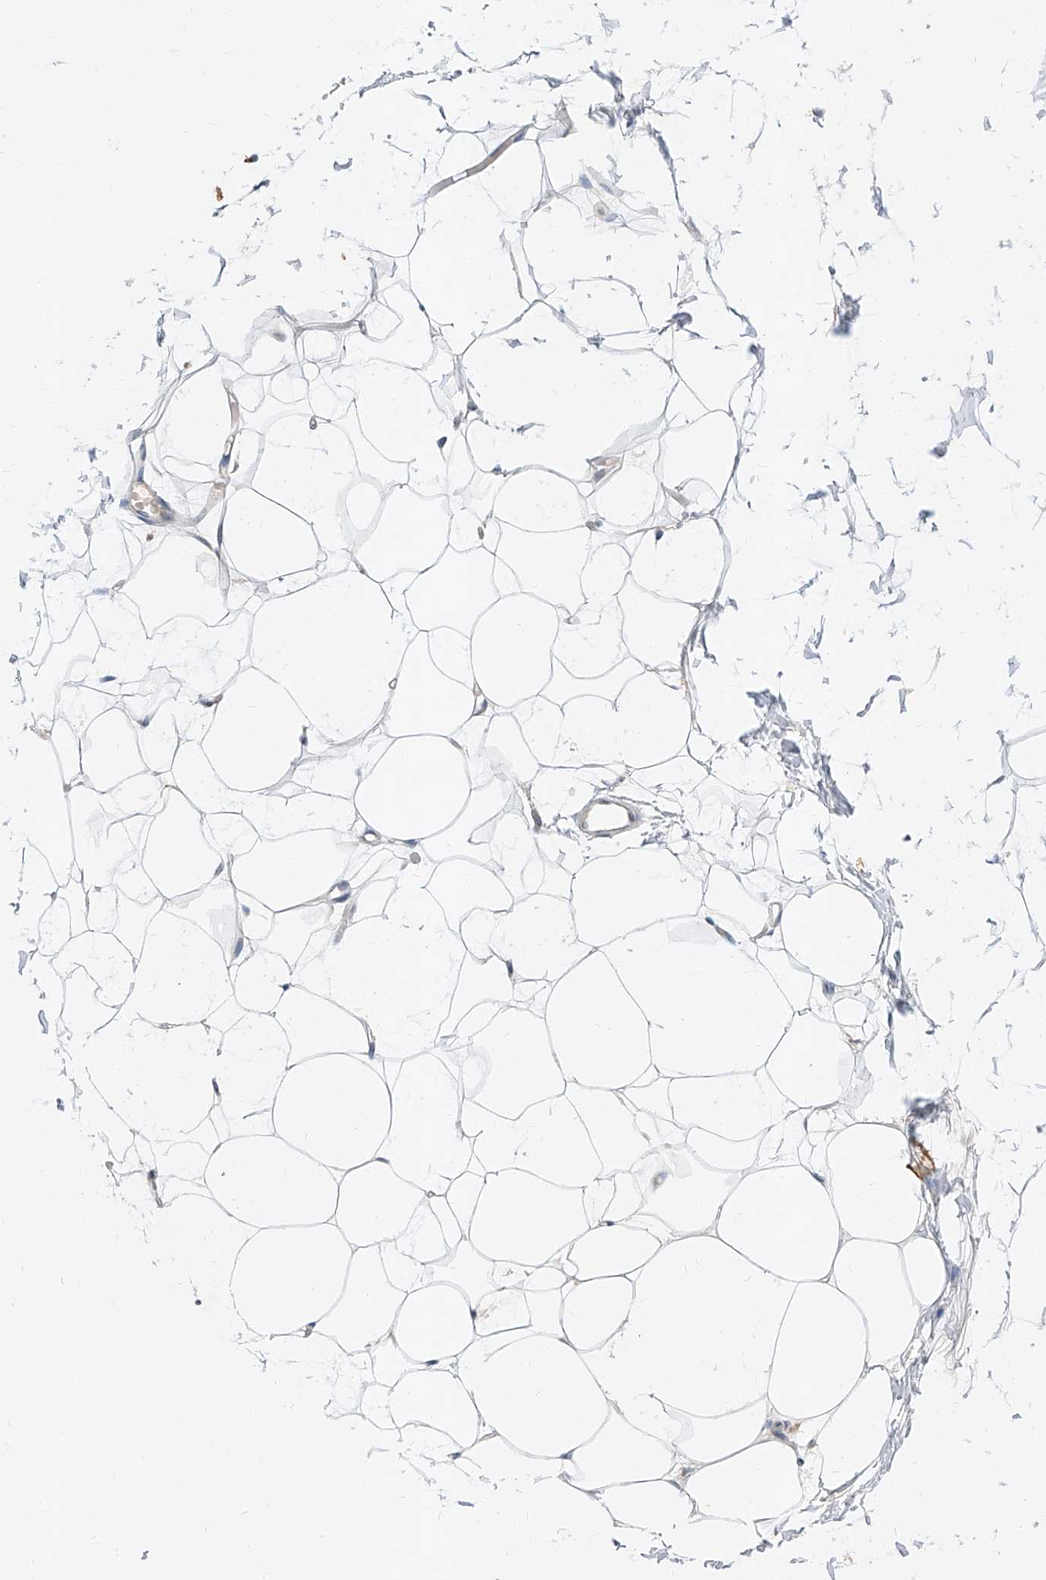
{"staining": {"intensity": "negative", "quantity": "none", "location": "none"}, "tissue": "adipose tissue", "cell_type": "Adipocytes", "image_type": "normal", "snomed": [{"axis": "morphology", "description": "Normal tissue, NOS"}, {"axis": "topography", "description": "Breast"}], "caption": "IHC of benign human adipose tissue reveals no expression in adipocytes. (DAB (3,3'-diaminobenzidine) IHC visualized using brightfield microscopy, high magnification).", "gene": "DIRAS3", "patient": {"sex": "female", "age": 23}}